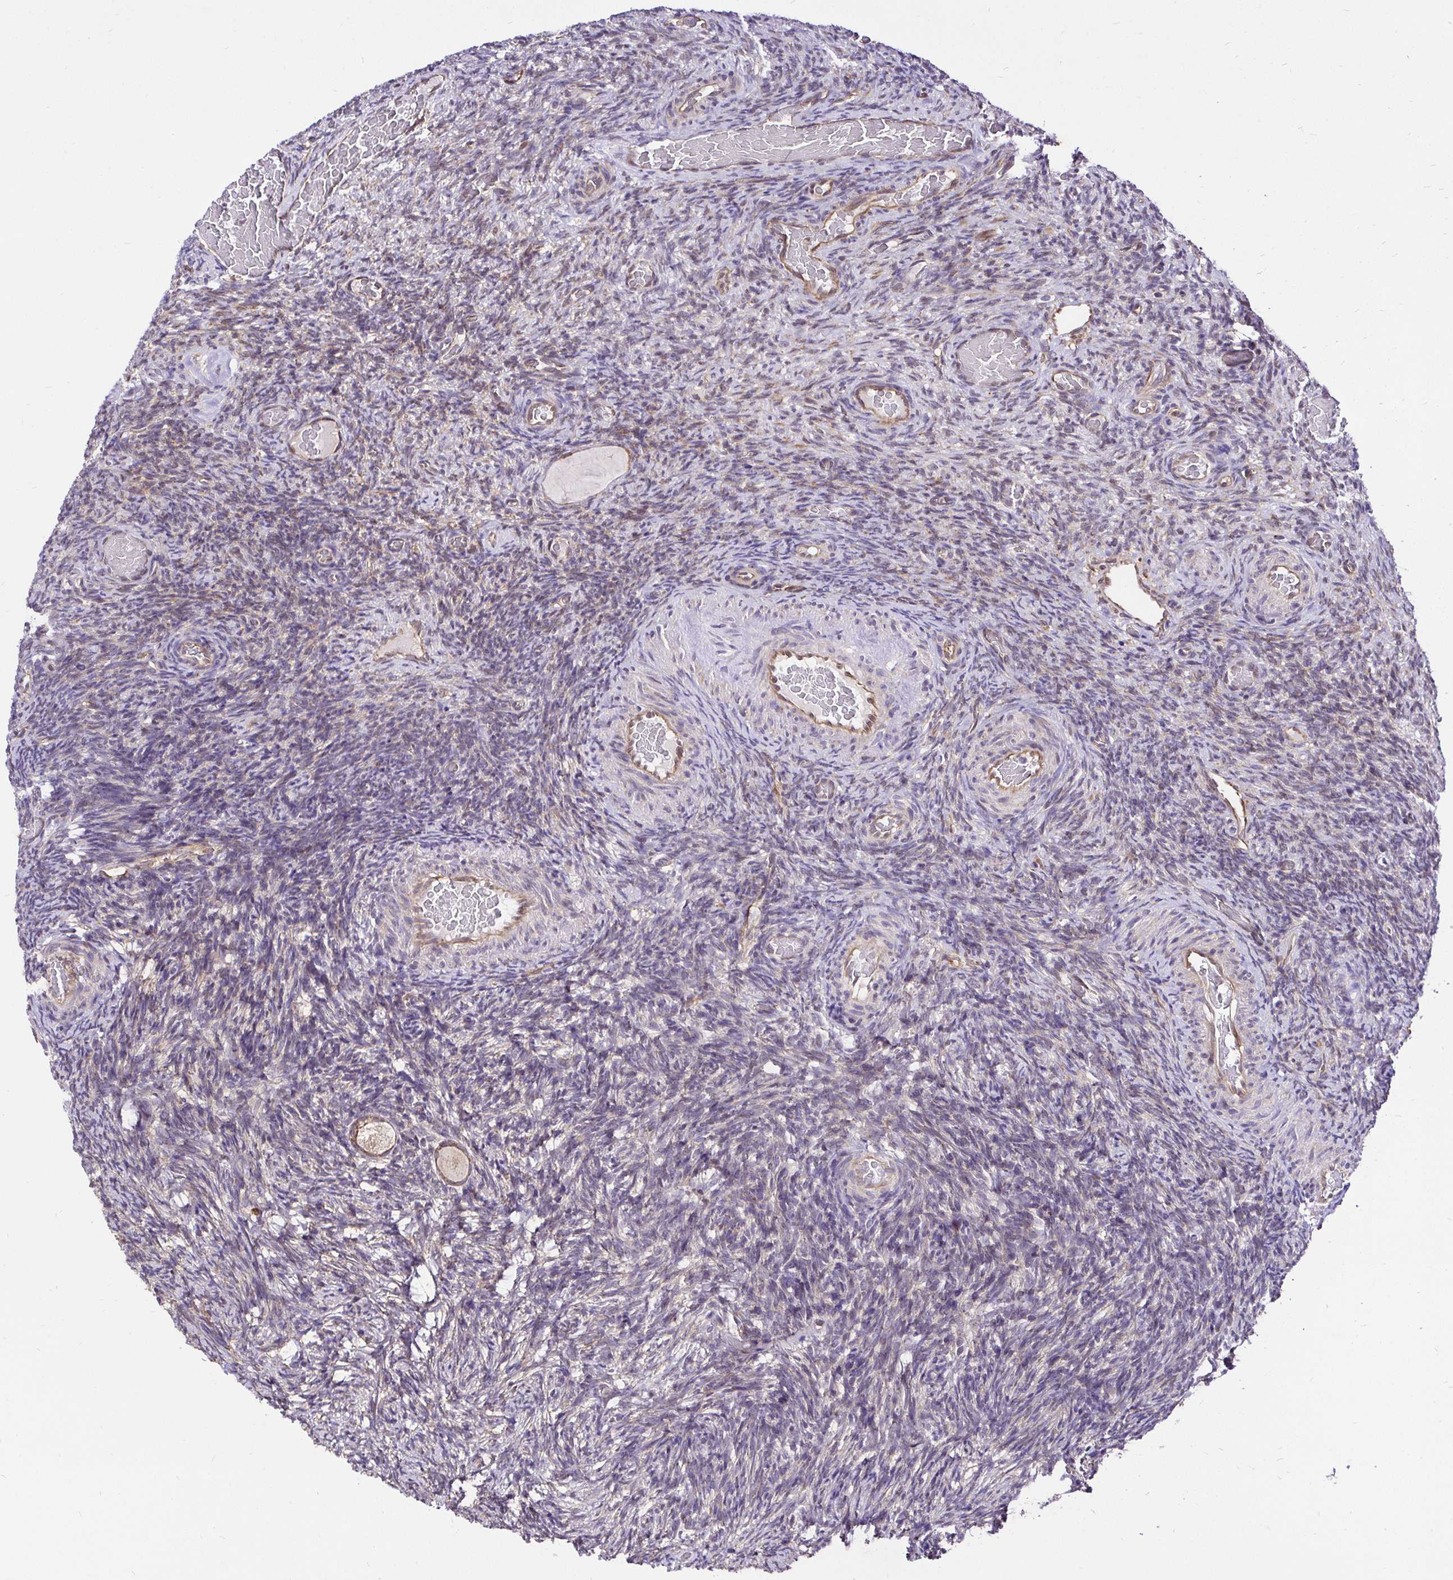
{"staining": {"intensity": "moderate", "quantity": ">75%", "location": "cytoplasmic/membranous"}, "tissue": "ovary", "cell_type": "Follicle cells", "image_type": "normal", "snomed": [{"axis": "morphology", "description": "Normal tissue, NOS"}, {"axis": "topography", "description": "Ovary"}], "caption": "There is medium levels of moderate cytoplasmic/membranous staining in follicle cells of normal ovary, as demonstrated by immunohistochemical staining (brown color).", "gene": "CCDC122", "patient": {"sex": "female", "age": 34}}